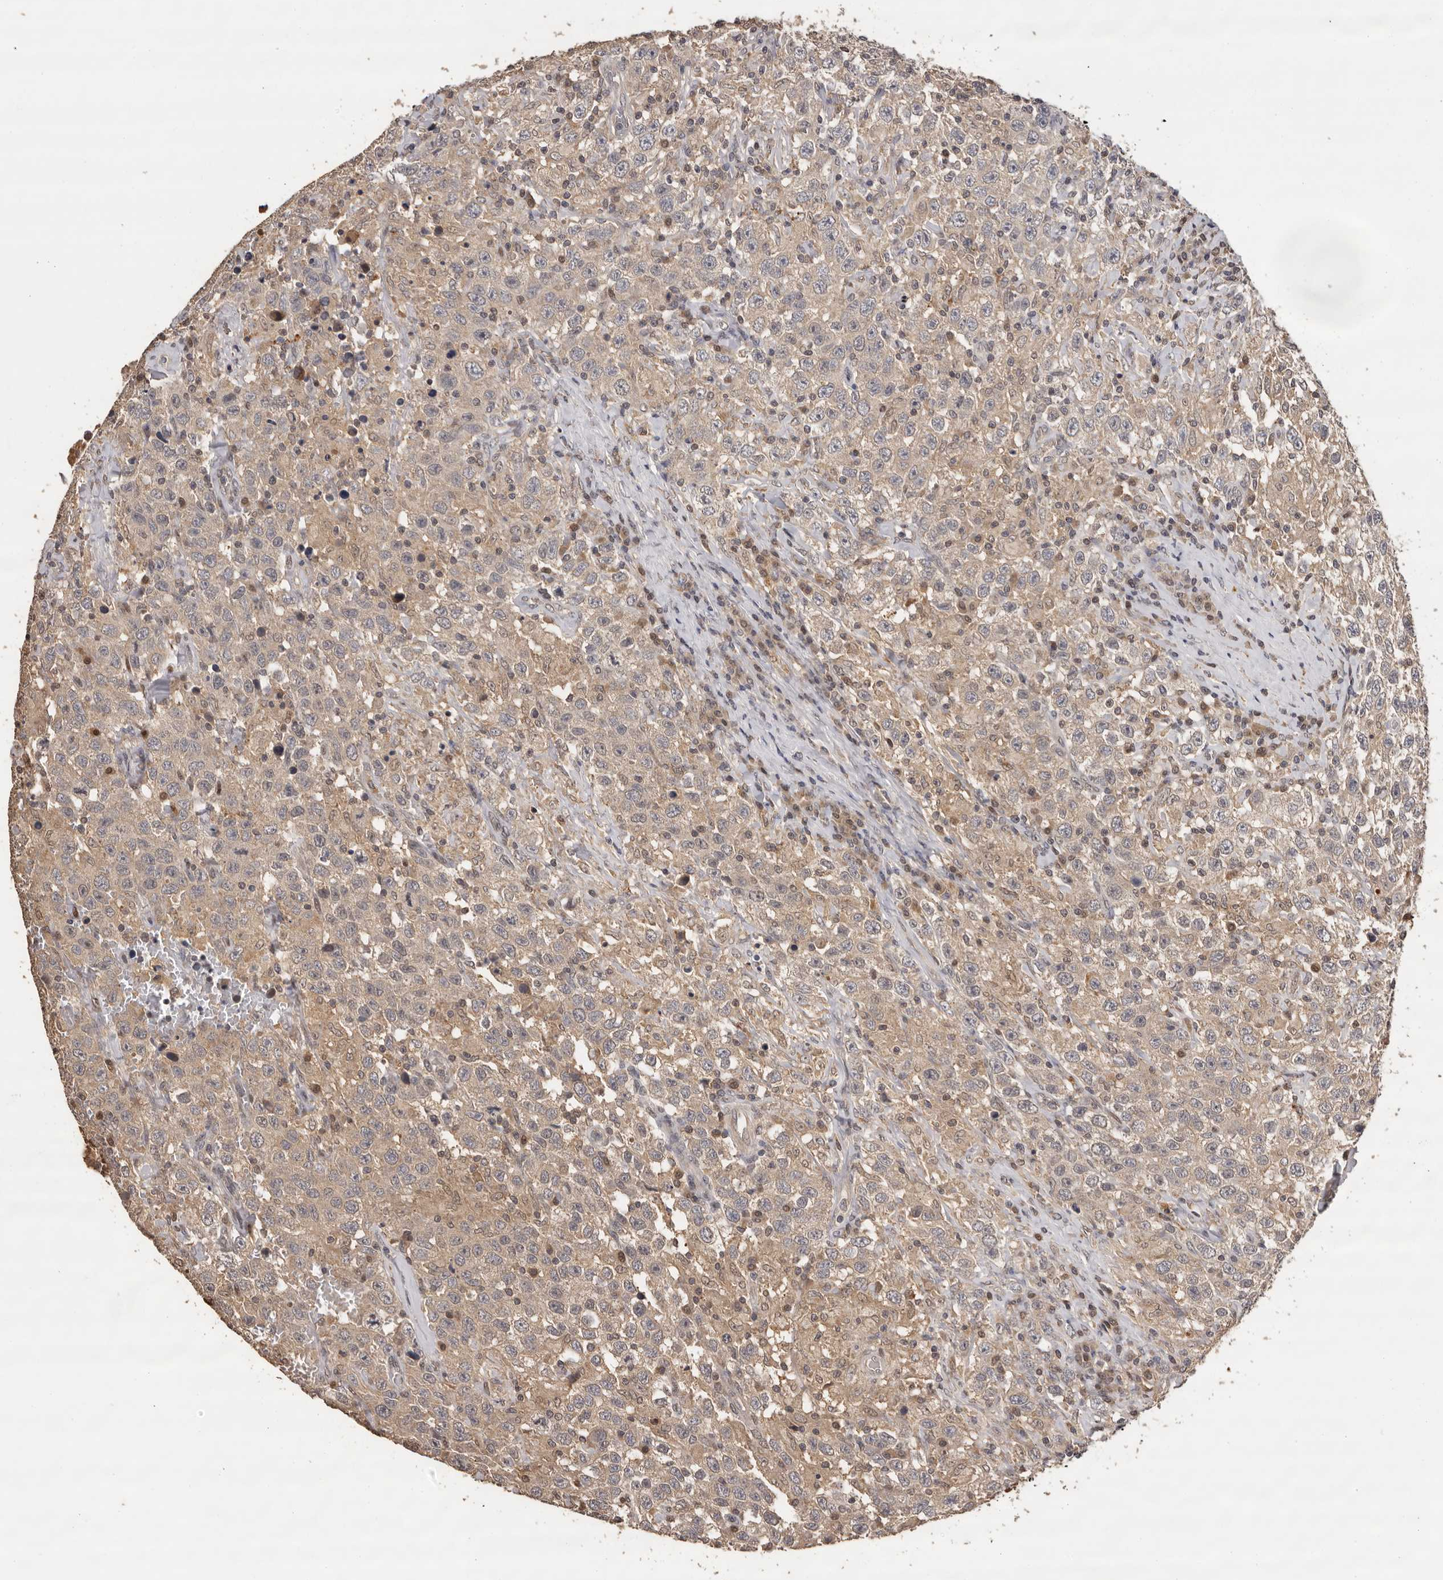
{"staining": {"intensity": "weak", "quantity": ">75%", "location": "cytoplasmic/membranous"}, "tissue": "testis cancer", "cell_type": "Tumor cells", "image_type": "cancer", "snomed": [{"axis": "morphology", "description": "Seminoma, NOS"}, {"axis": "topography", "description": "Testis"}], "caption": "Human testis cancer (seminoma) stained with a protein marker displays weak staining in tumor cells.", "gene": "KIF2B", "patient": {"sex": "male", "age": 41}}